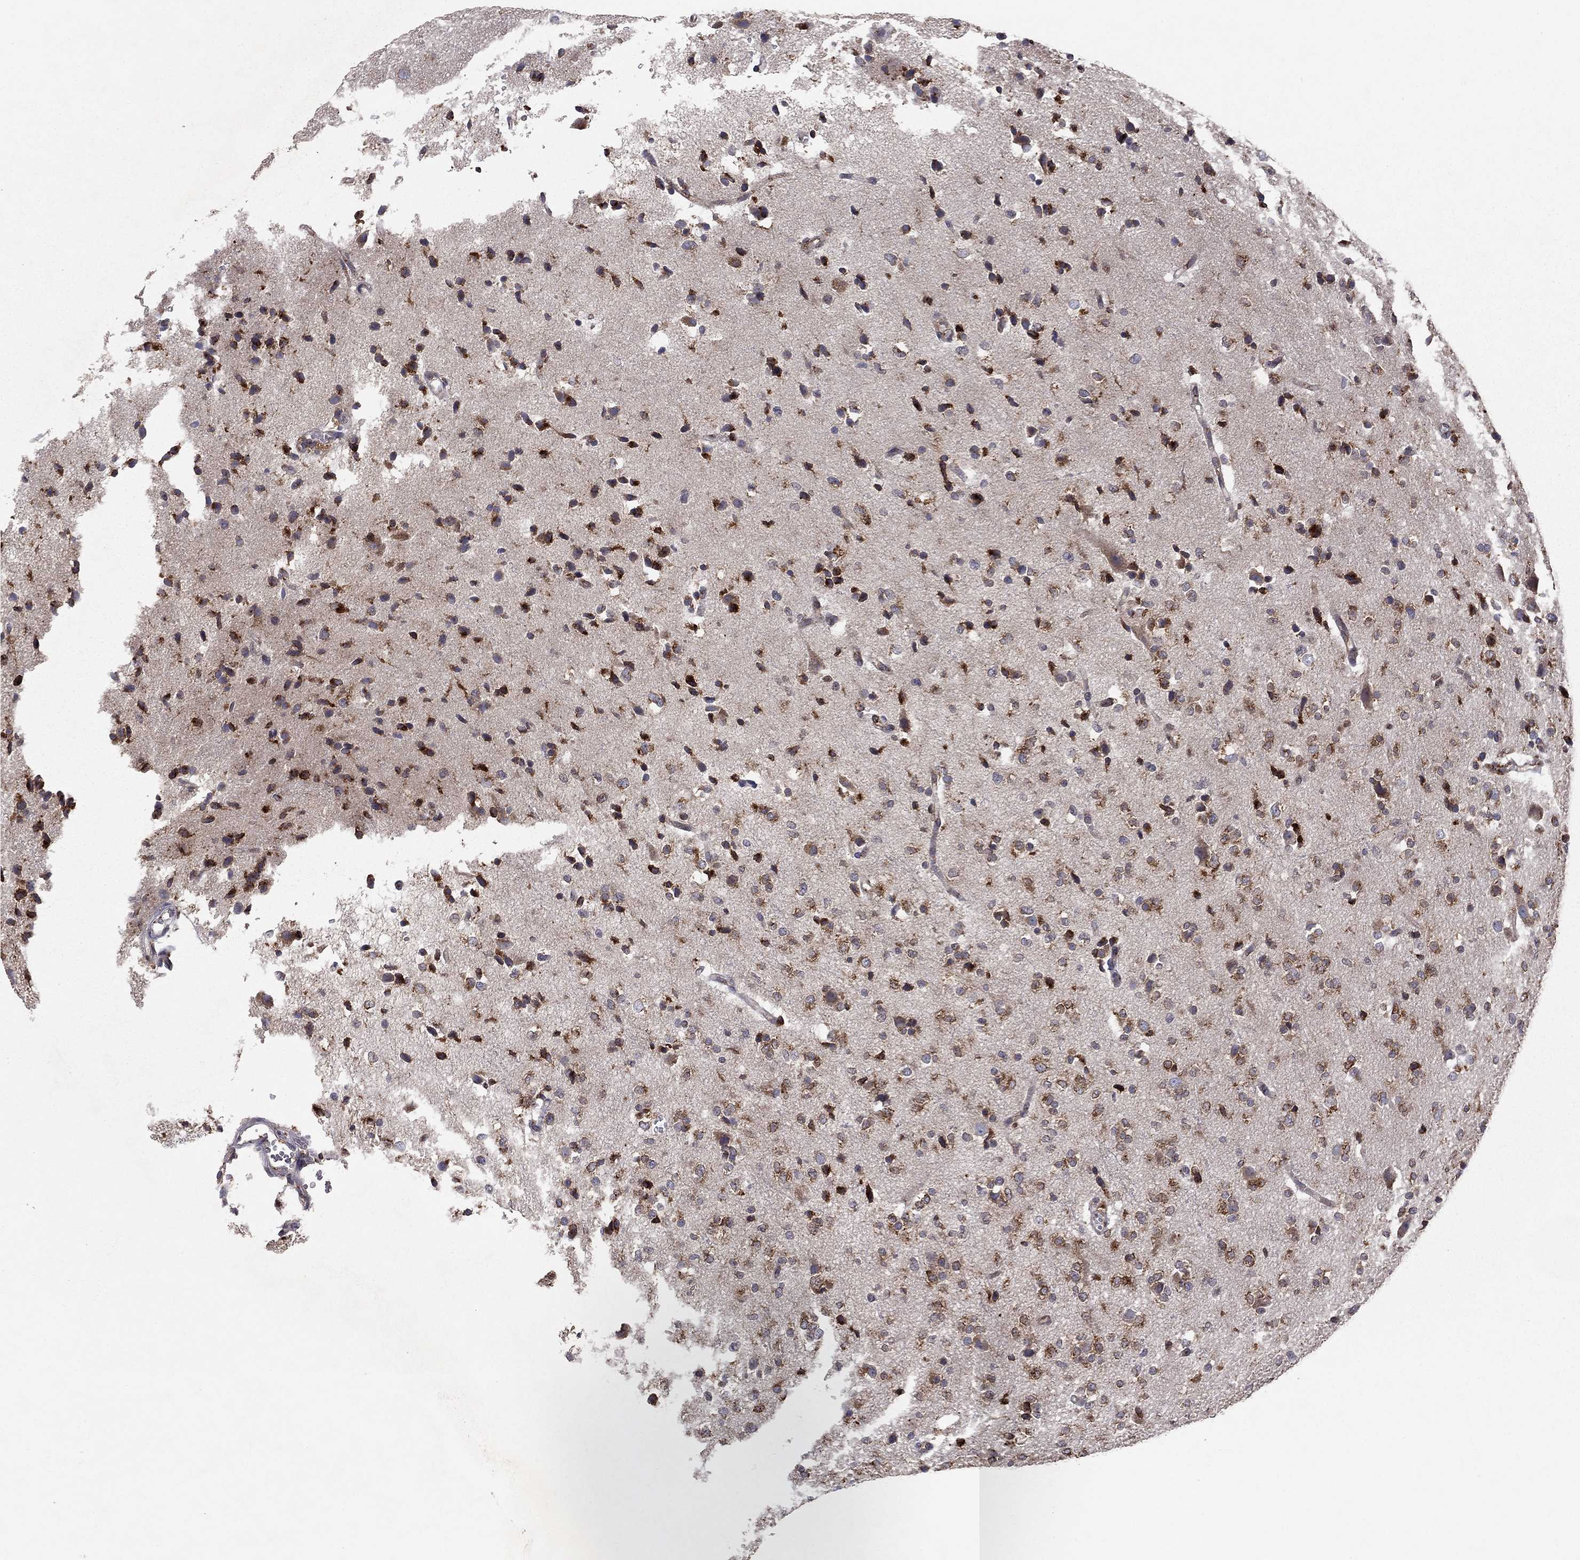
{"staining": {"intensity": "strong", "quantity": ">75%", "location": "cytoplasmic/membranous"}, "tissue": "glioma", "cell_type": "Tumor cells", "image_type": "cancer", "snomed": [{"axis": "morphology", "description": "Glioma, malignant, Low grade"}, {"axis": "topography", "description": "Brain"}], "caption": "A brown stain shows strong cytoplasmic/membranous expression of a protein in low-grade glioma (malignant) tumor cells.", "gene": "YIF1A", "patient": {"sex": "male", "age": 41}}